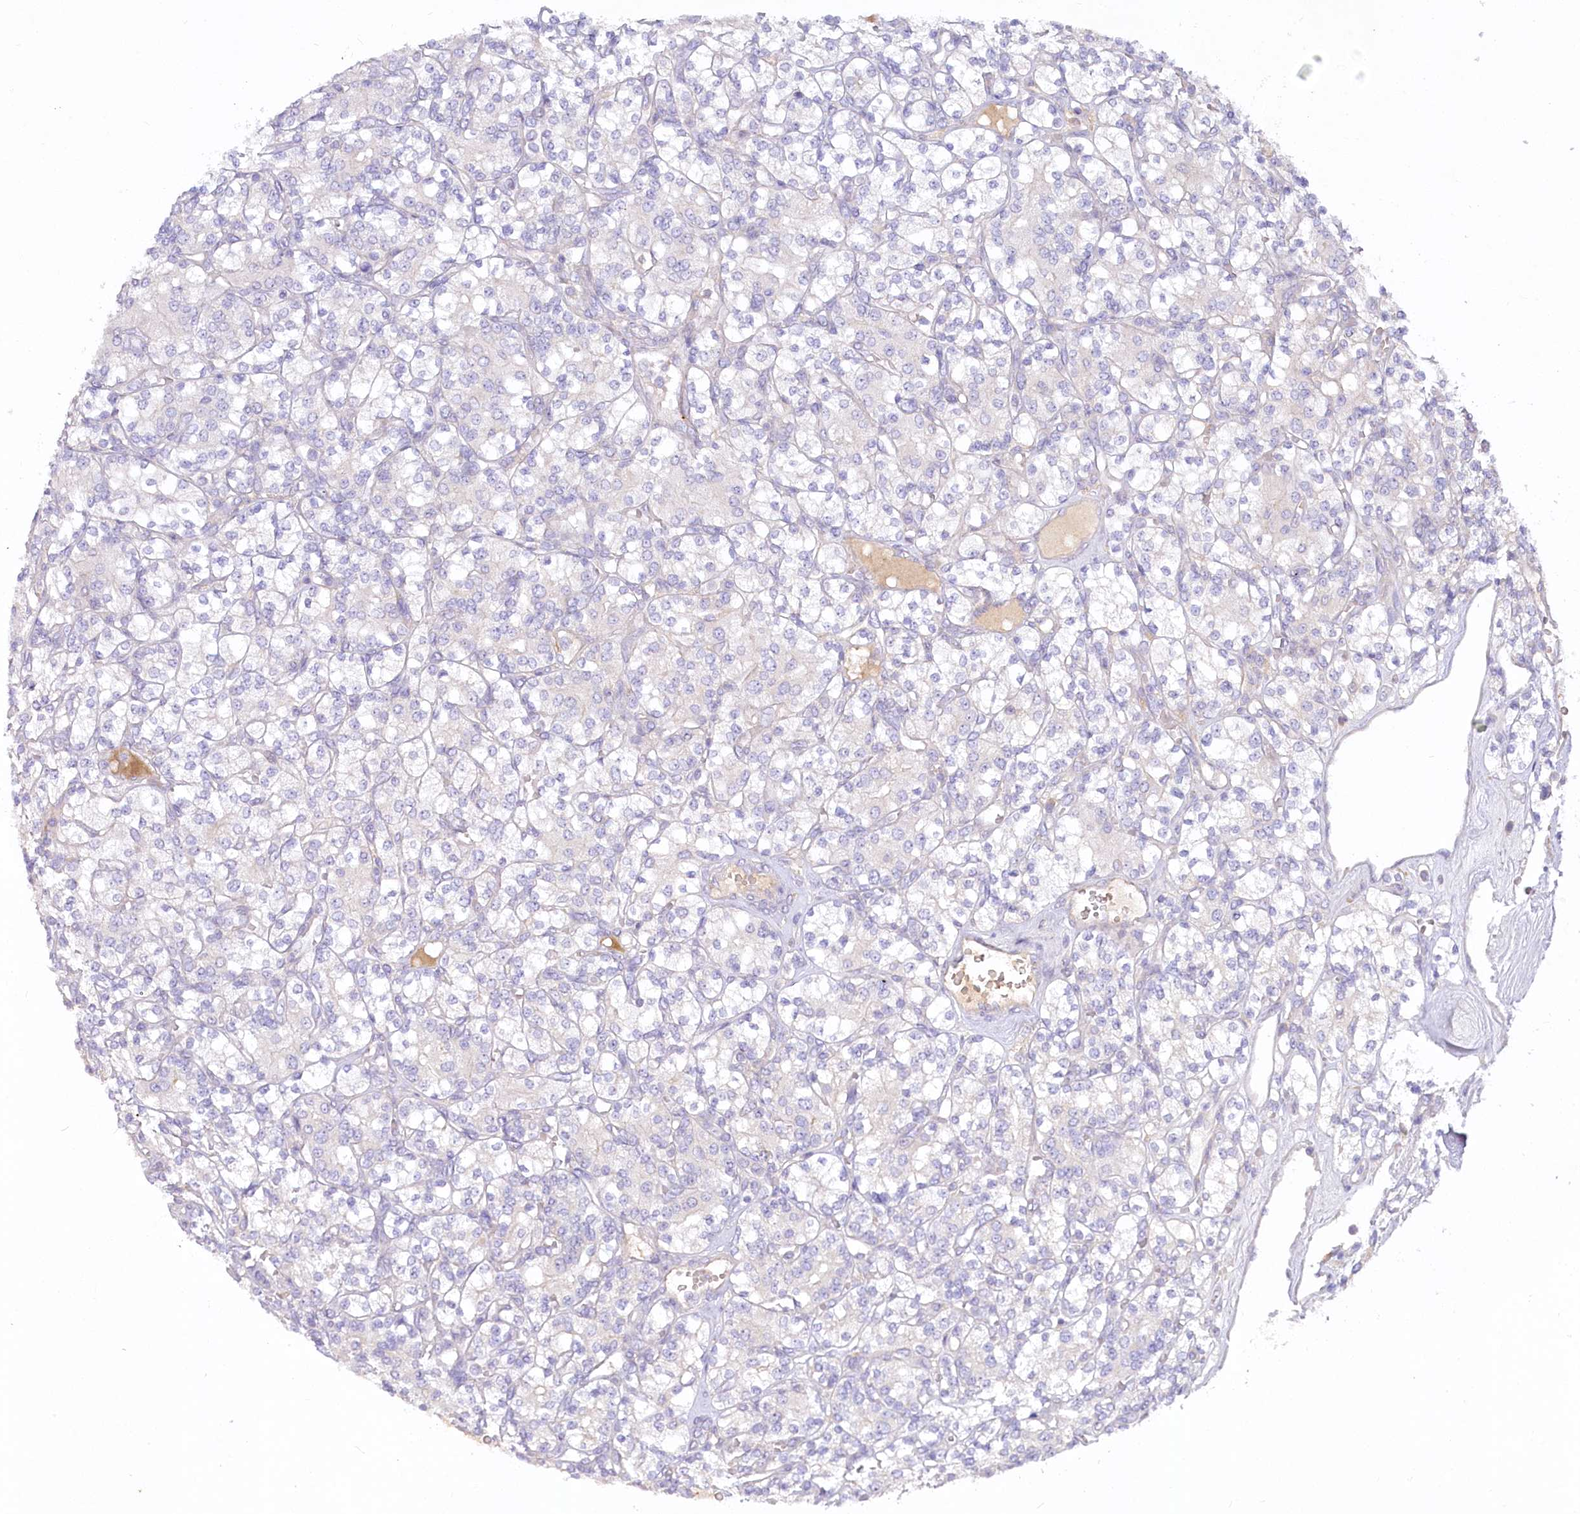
{"staining": {"intensity": "negative", "quantity": "none", "location": "none"}, "tissue": "renal cancer", "cell_type": "Tumor cells", "image_type": "cancer", "snomed": [{"axis": "morphology", "description": "Adenocarcinoma, NOS"}, {"axis": "topography", "description": "Kidney"}], "caption": "Immunohistochemistry photomicrograph of neoplastic tissue: adenocarcinoma (renal) stained with DAB (3,3'-diaminobenzidine) displays no significant protein positivity in tumor cells.", "gene": "EFHC2", "patient": {"sex": "male", "age": 77}}